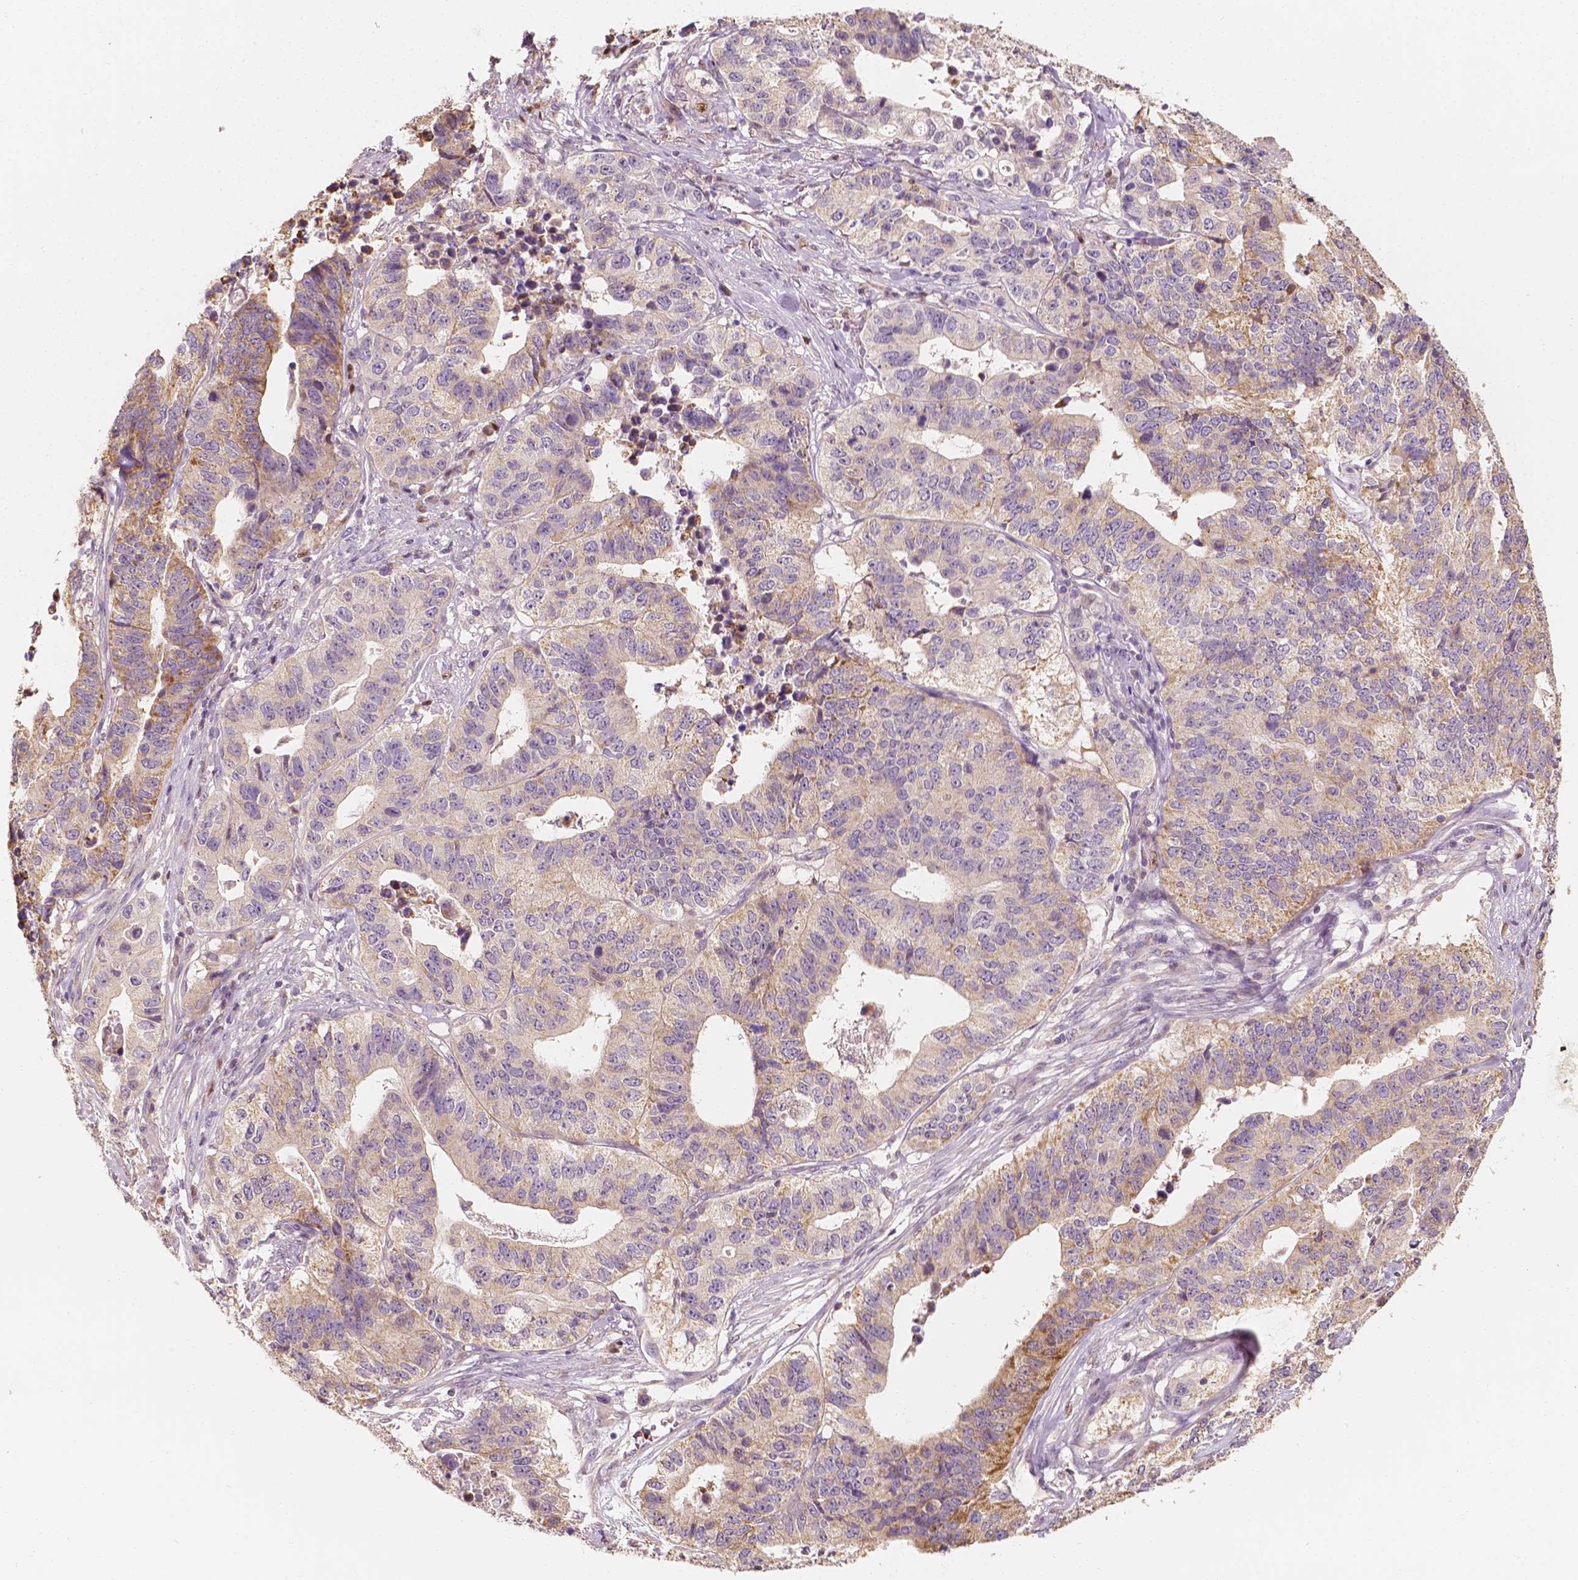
{"staining": {"intensity": "moderate", "quantity": "<25%", "location": "cytoplasmic/membranous"}, "tissue": "stomach cancer", "cell_type": "Tumor cells", "image_type": "cancer", "snomed": [{"axis": "morphology", "description": "Adenocarcinoma, NOS"}, {"axis": "topography", "description": "Stomach, upper"}], "caption": "Stomach cancer (adenocarcinoma) stained with immunohistochemistry (IHC) exhibits moderate cytoplasmic/membranous positivity in about <25% of tumor cells.", "gene": "TBC1D17", "patient": {"sex": "female", "age": 67}}